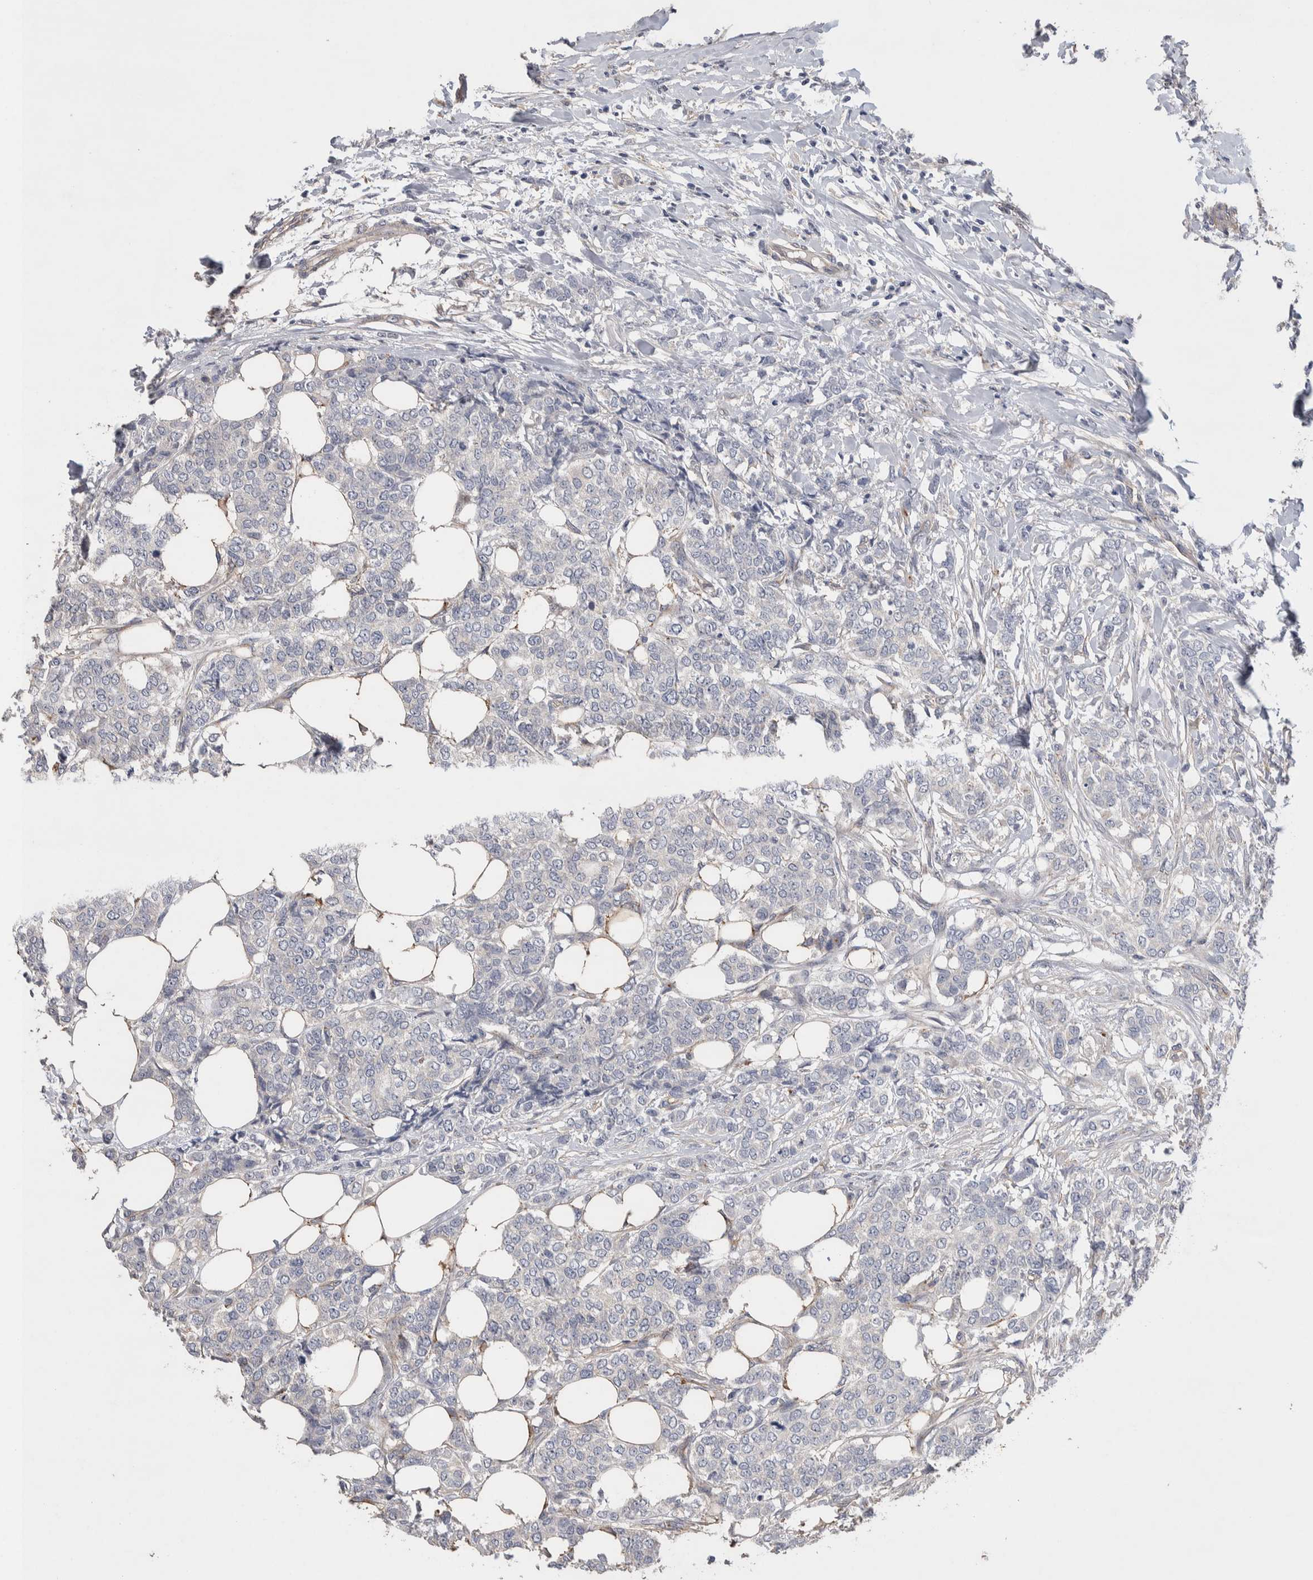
{"staining": {"intensity": "negative", "quantity": "none", "location": "none"}, "tissue": "breast cancer", "cell_type": "Tumor cells", "image_type": "cancer", "snomed": [{"axis": "morphology", "description": "Lobular carcinoma"}, {"axis": "topography", "description": "Skin"}, {"axis": "topography", "description": "Breast"}], "caption": "DAB immunohistochemical staining of human breast cancer (lobular carcinoma) shows no significant staining in tumor cells.", "gene": "GCNA", "patient": {"sex": "female", "age": 46}}